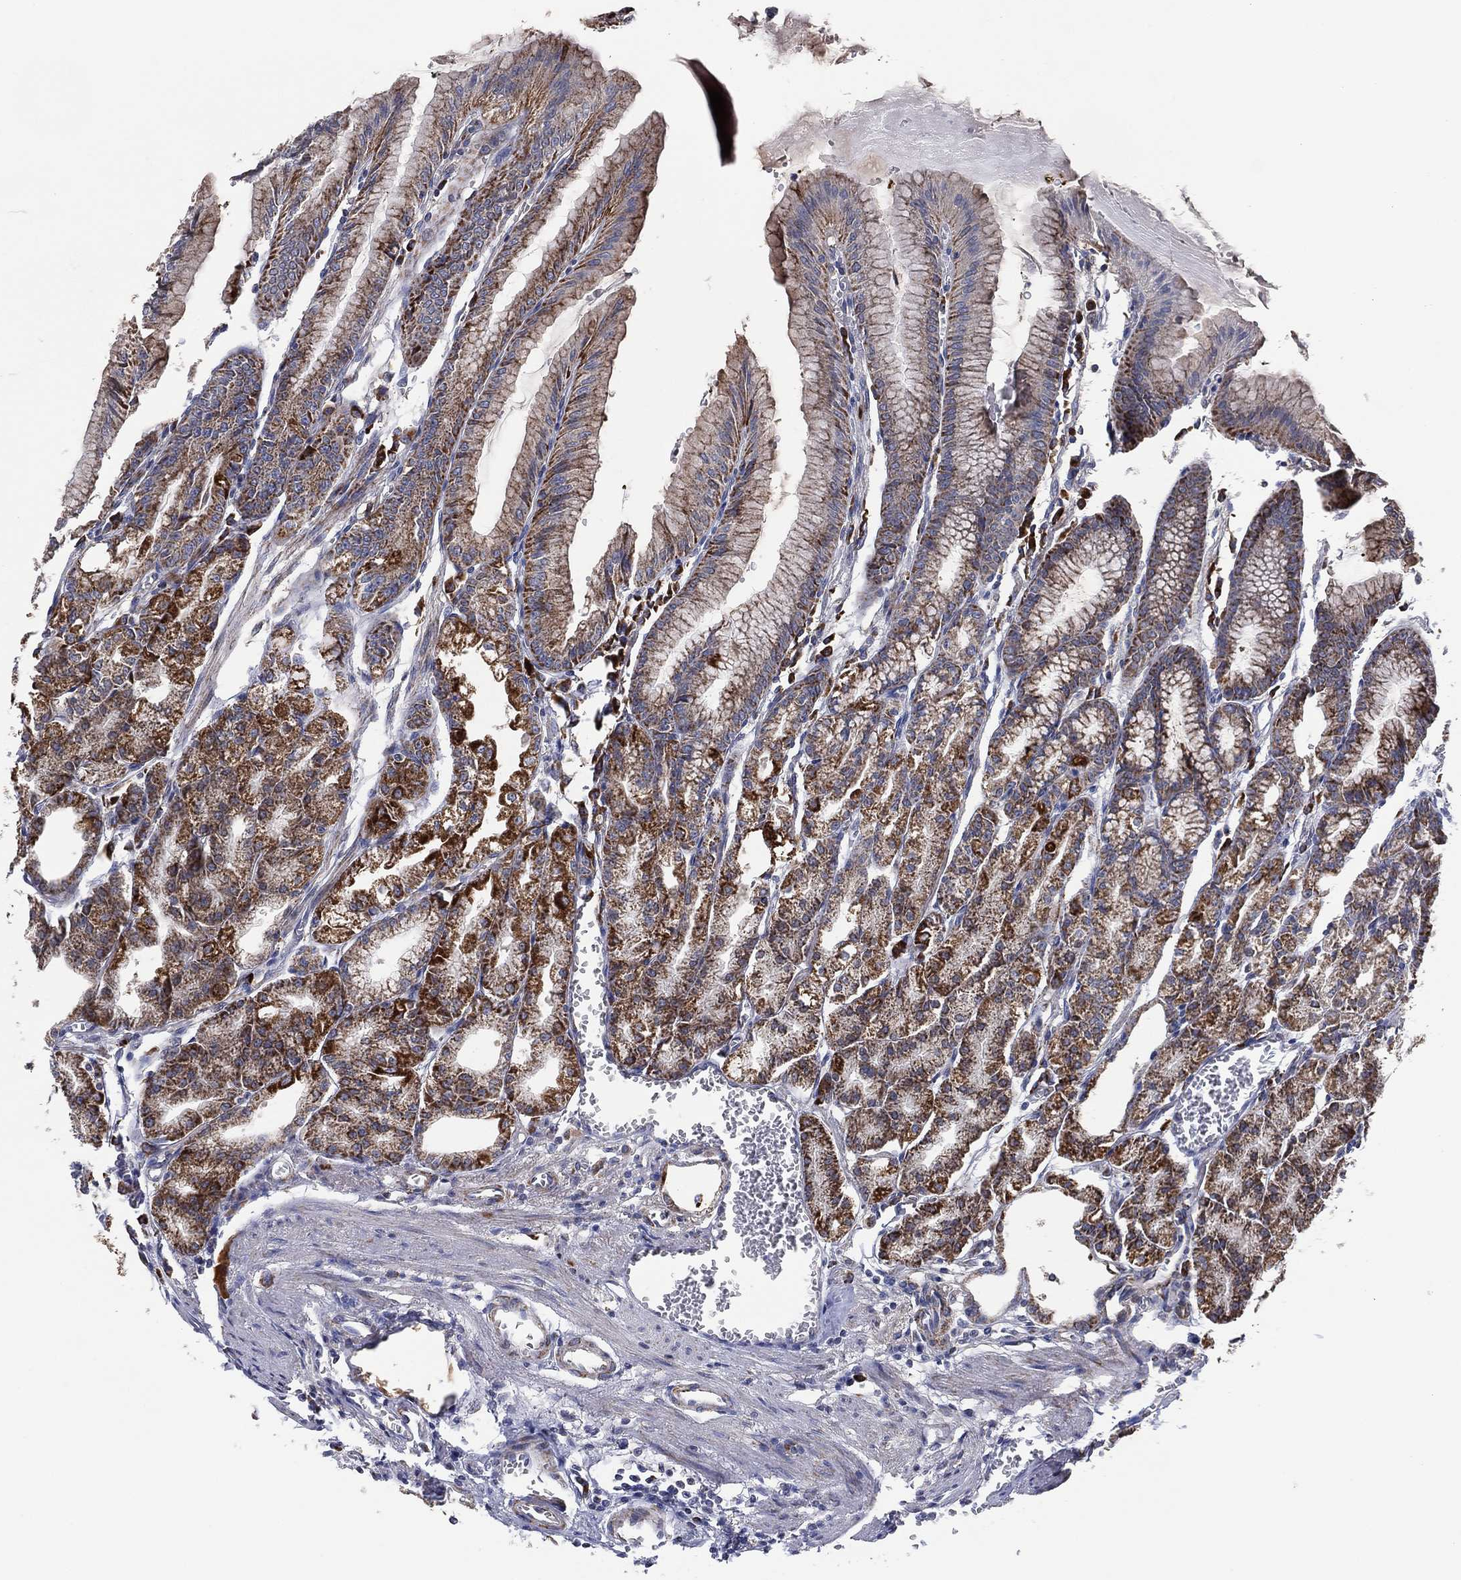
{"staining": {"intensity": "strong", "quantity": "<25%", "location": "cytoplasmic/membranous"}, "tissue": "stomach", "cell_type": "Glandular cells", "image_type": "normal", "snomed": [{"axis": "morphology", "description": "Normal tissue, NOS"}, {"axis": "topography", "description": "Stomach, lower"}], "caption": "Stomach stained with DAB (3,3'-diaminobenzidine) immunohistochemistry shows medium levels of strong cytoplasmic/membranous expression in about <25% of glandular cells.", "gene": "PPP2R5A", "patient": {"sex": "male", "age": 71}}